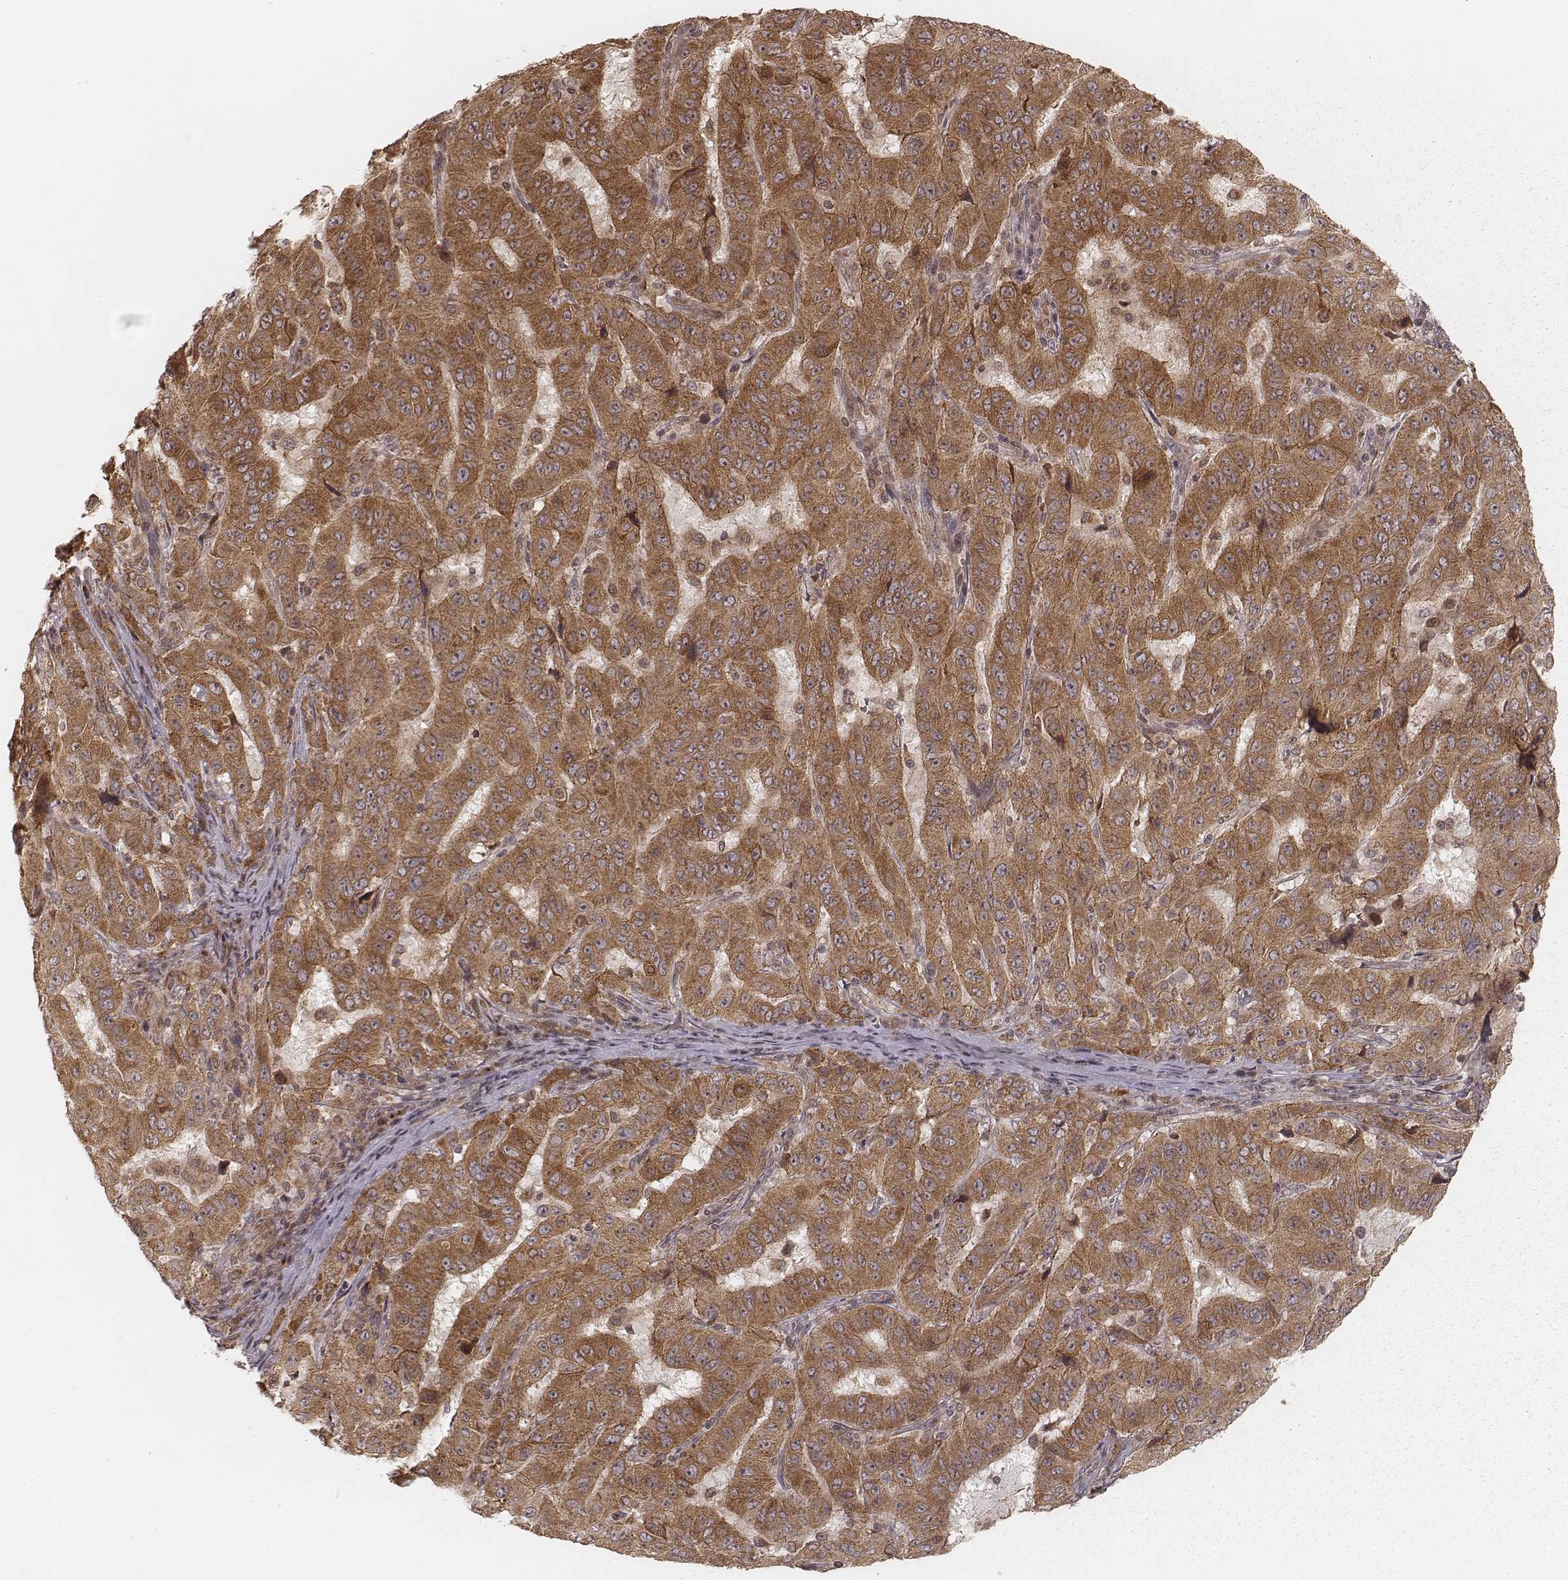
{"staining": {"intensity": "strong", "quantity": ">75%", "location": "cytoplasmic/membranous"}, "tissue": "pancreatic cancer", "cell_type": "Tumor cells", "image_type": "cancer", "snomed": [{"axis": "morphology", "description": "Adenocarcinoma, NOS"}, {"axis": "topography", "description": "Pancreas"}], "caption": "The image shows staining of pancreatic cancer, revealing strong cytoplasmic/membranous protein expression (brown color) within tumor cells.", "gene": "MYO19", "patient": {"sex": "male", "age": 63}}